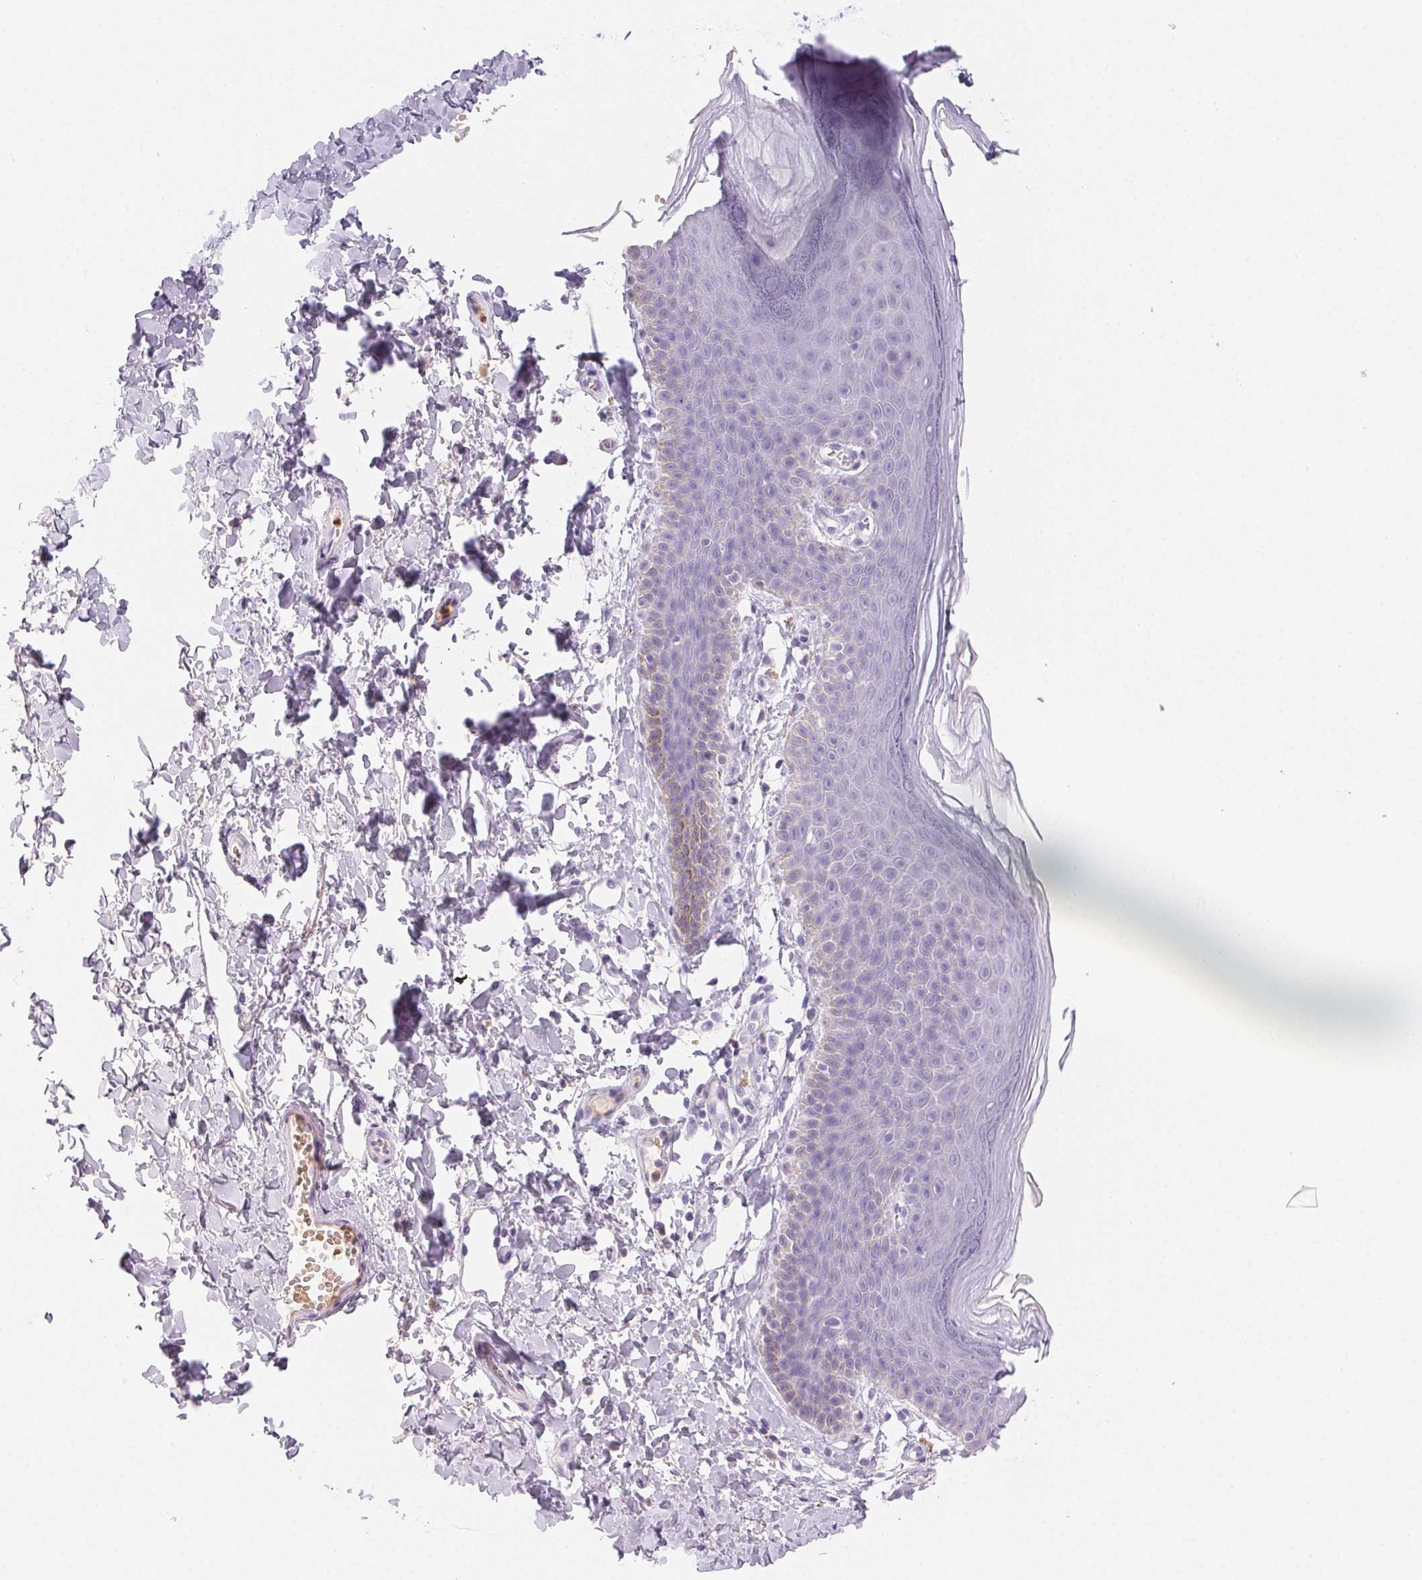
{"staining": {"intensity": "moderate", "quantity": "<25%", "location": "cytoplasmic/membranous"}, "tissue": "skin", "cell_type": "Epidermal cells", "image_type": "normal", "snomed": [{"axis": "morphology", "description": "Normal tissue, NOS"}, {"axis": "topography", "description": "Anal"}], "caption": "Immunohistochemical staining of normal skin exhibits <25% levels of moderate cytoplasmic/membranous protein positivity in approximately <25% of epidermal cells. The staining was performed using DAB to visualize the protein expression in brown, while the nuclei were stained in blue with hematoxylin (Magnification: 20x).", "gene": "PADI4", "patient": {"sex": "male", "age": 53}}